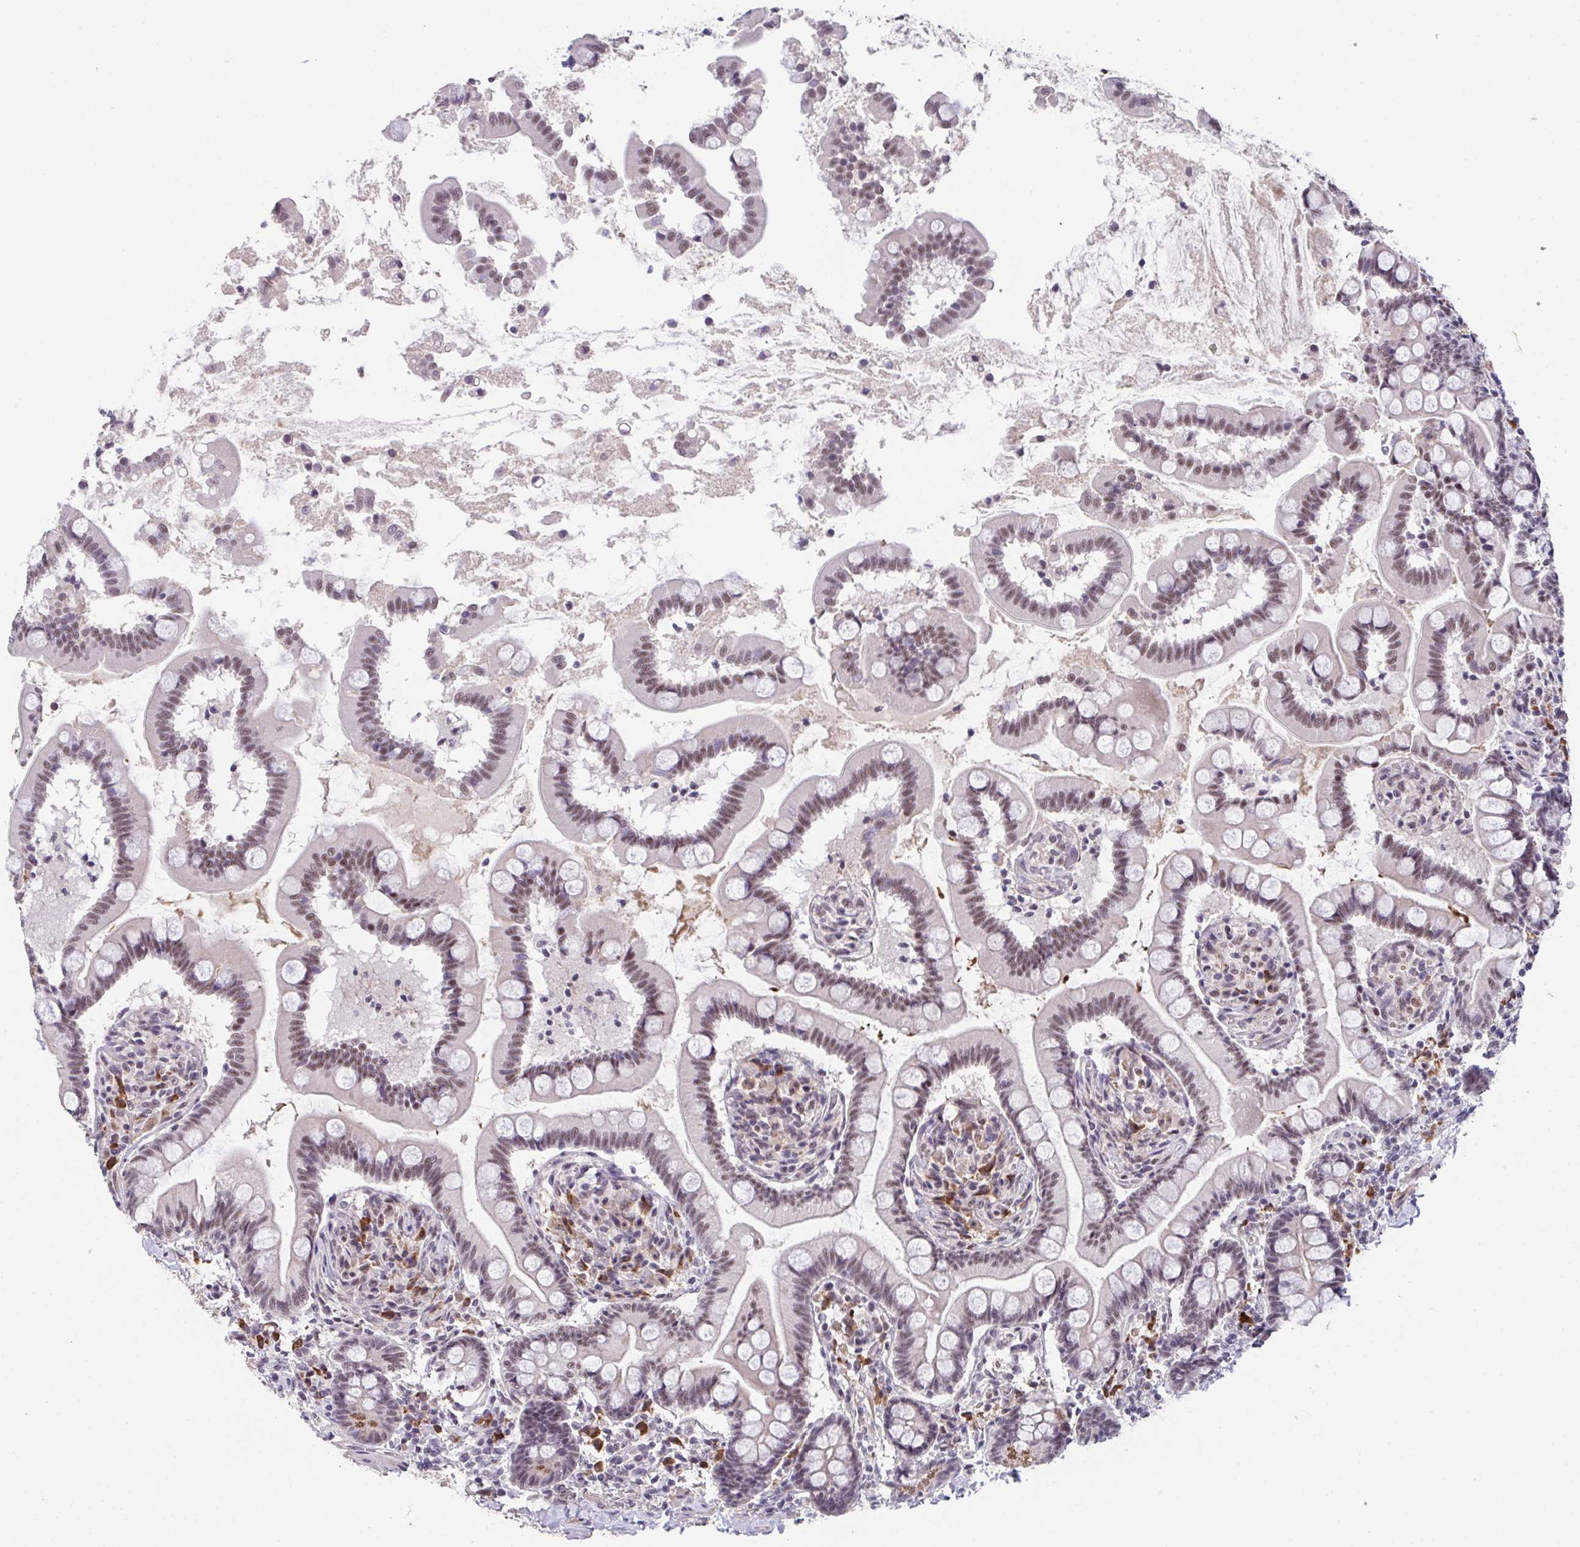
{"staining": {"intensity": "moderate", "quantity": ">75%", "location": "cytoplasmic/membranous,nuclear"}, "tissue": "small intestine", "cell_type": "Glandular cells", "image_type": "normal", "snomed": [{"axis": "morphology", "description": "Normal tissue, NOS"}, {"axis": "topography", "description": "Small intestine"}], "caption": "Immunohistochemical staining of unremarkable human small intestine reveals >75% levels of moderate cytoplasmic/membranous,nuclear protein expression in about >75% of glandular cells.", "gene": "RBBP6", "patient": {"sex": "female", "age": 64}}